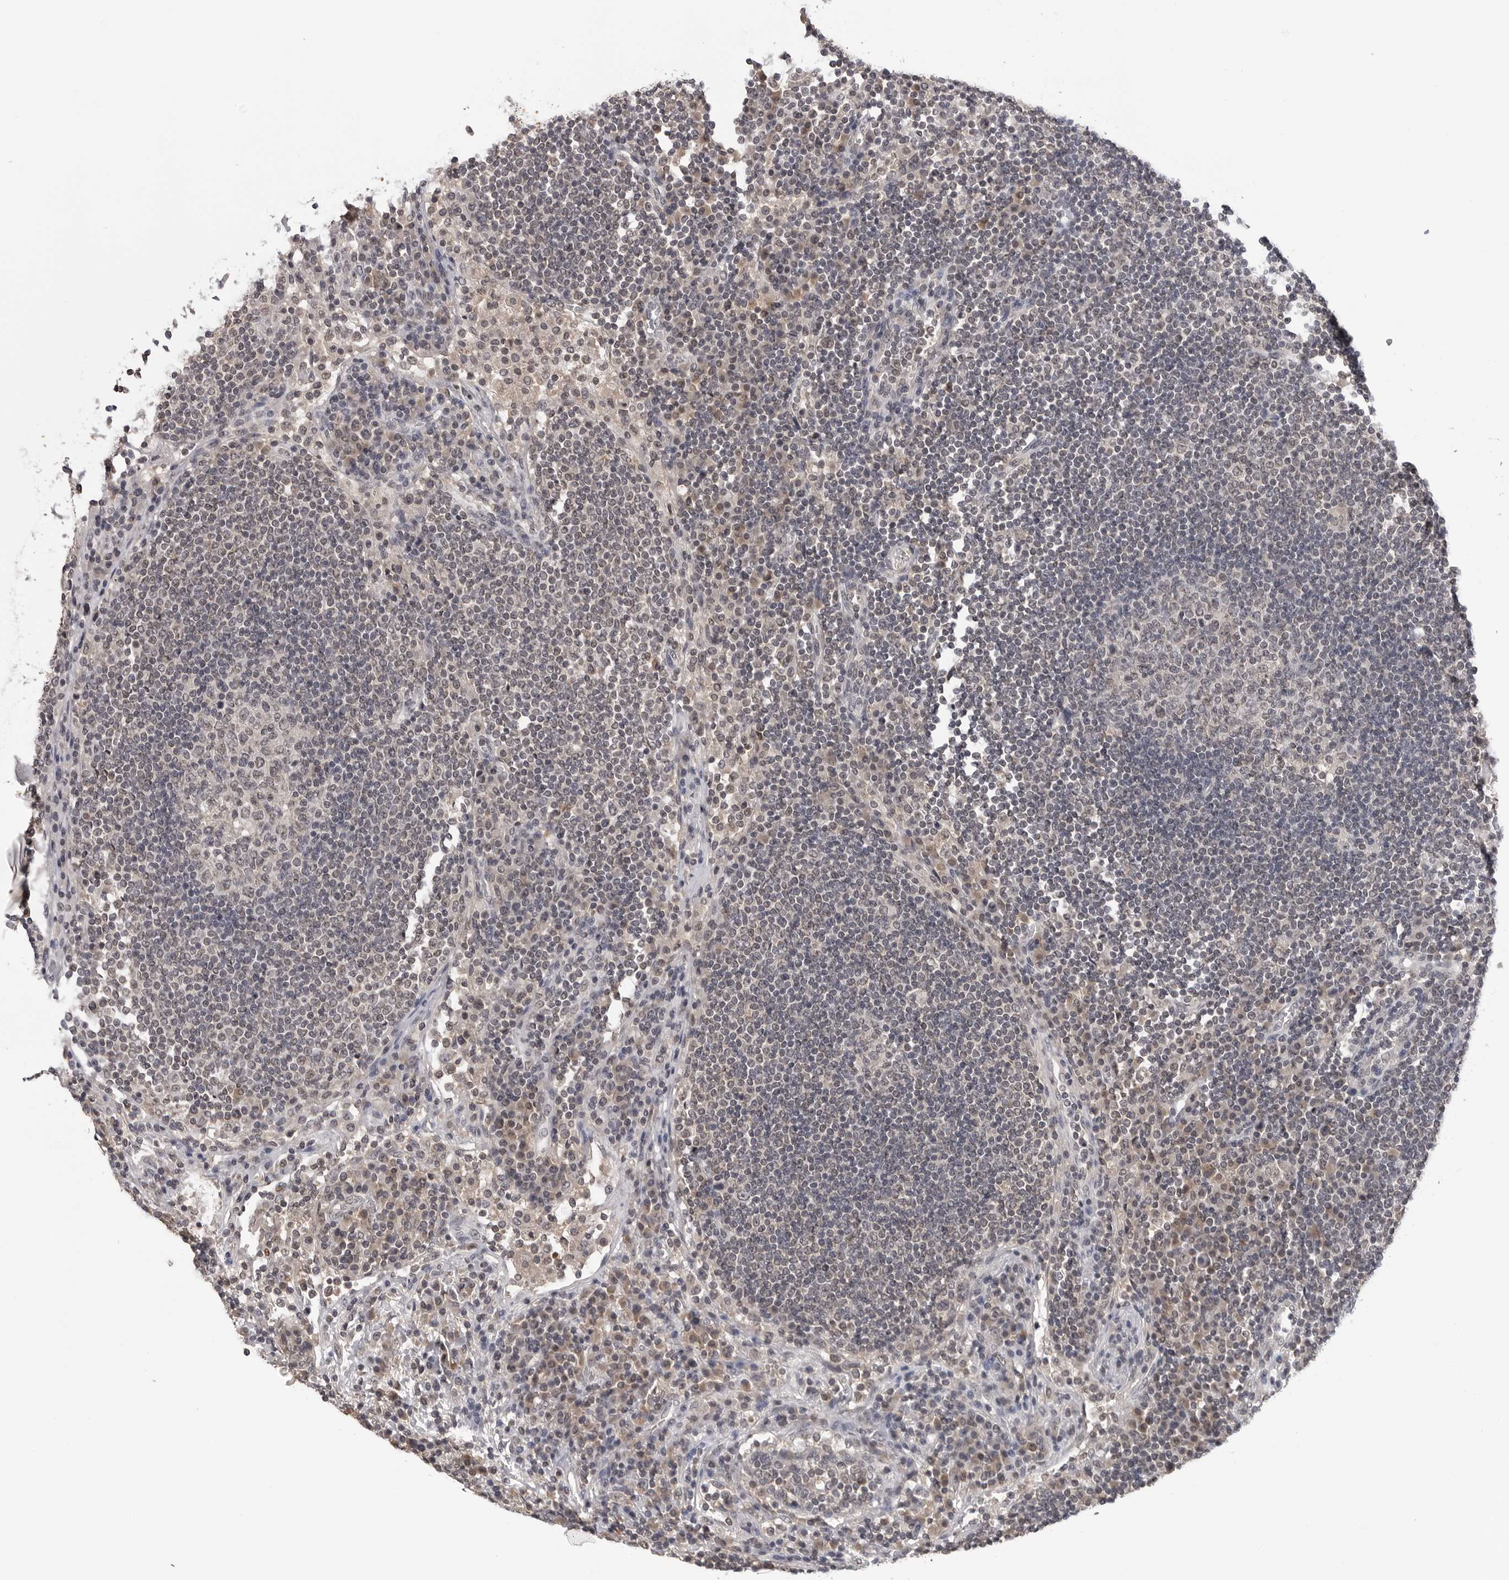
{"staining": {"intensity": "negative", "quantity": "none", "location": "none"}, "tissue": "lymph node", "cell_type": "Germinal center cells", "image_type": "normal", "snomed": [{"axis": "morphology", "description": "Normal tissue, NOS"}, {"axis": "topography", "description": "Lymph node"}], "caption": "A photomicrograph of lymph node stained for a protein exhibits no brown staining in germinal center cells.", "gene": "CDK20", "patient": {"sex": "female", "age": 53}}